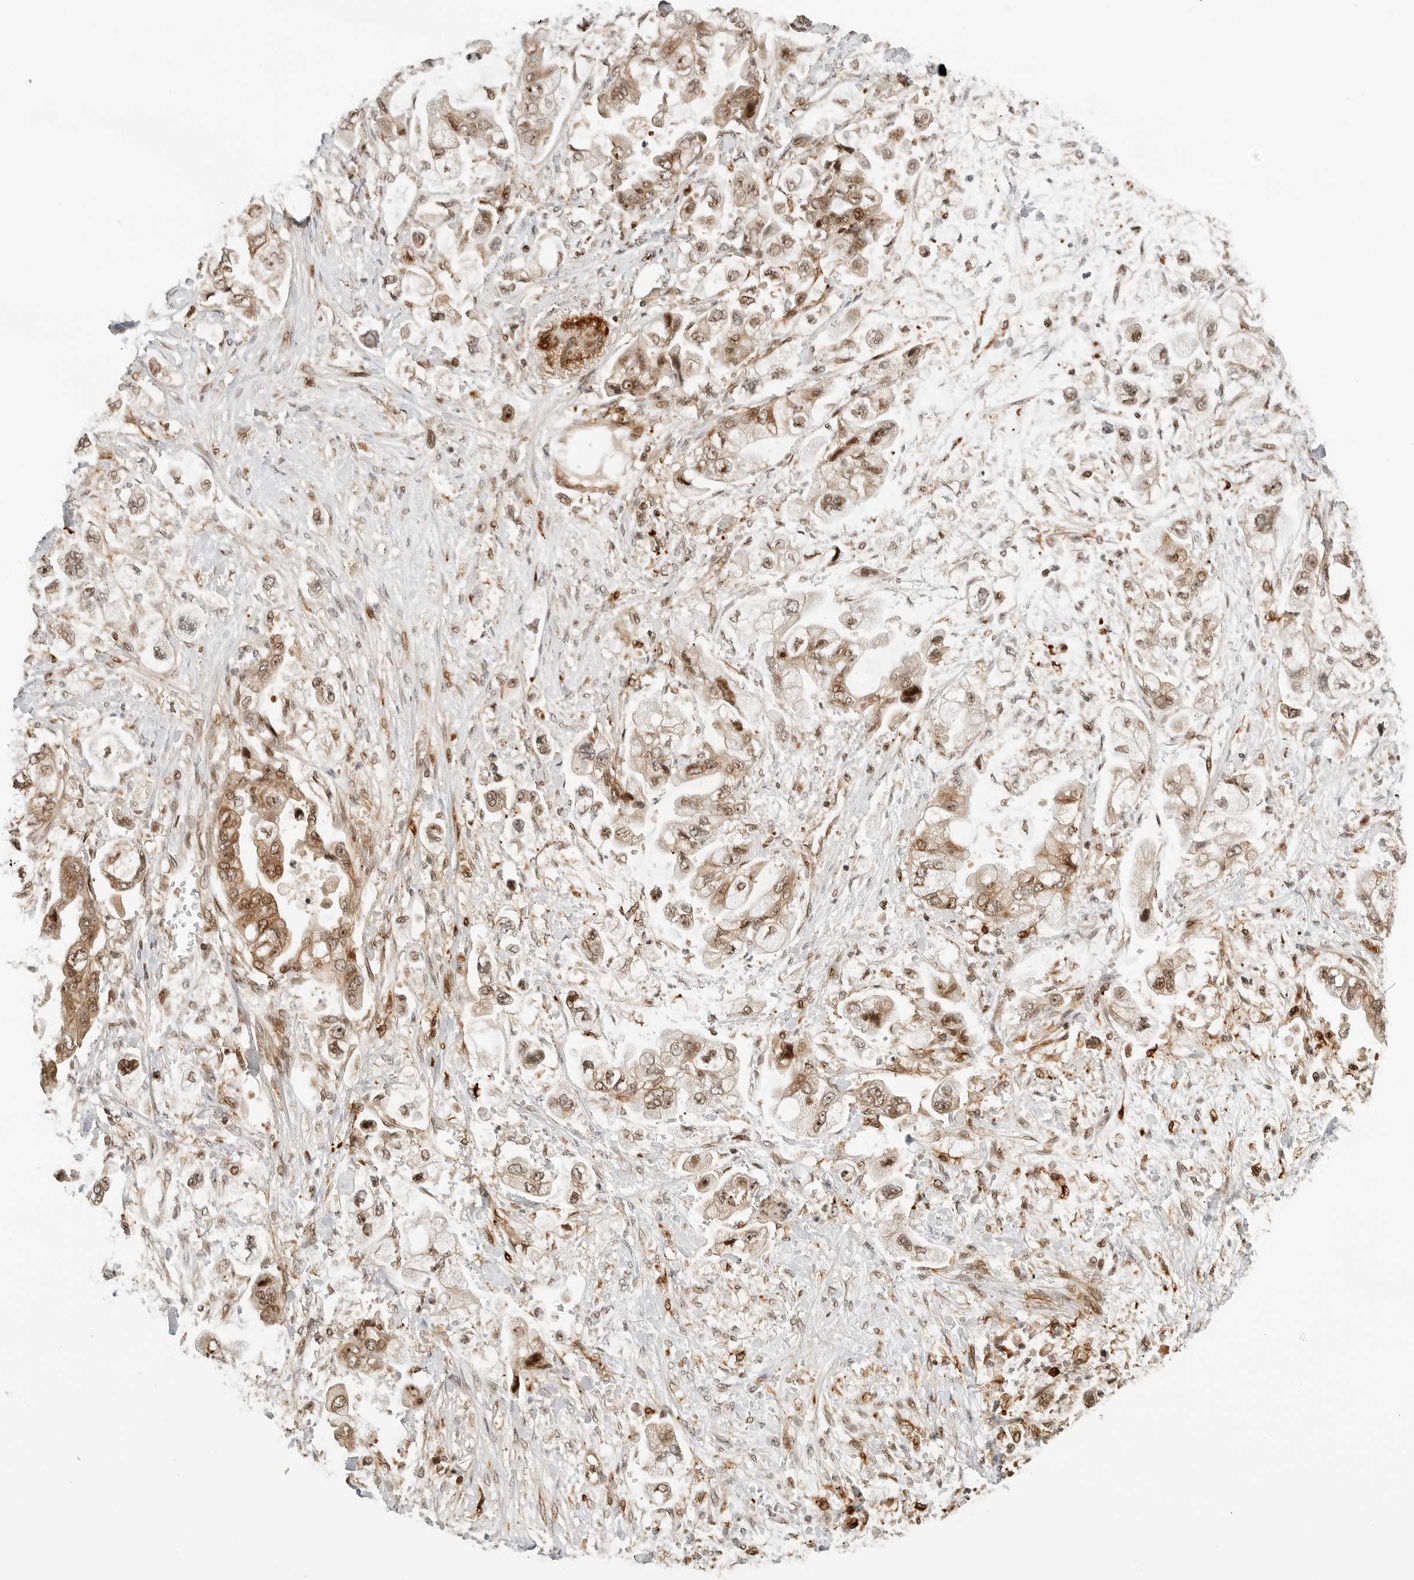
{"staining": {"intensity": "moderate", "quantity": ">75%", "location": "cytoplasmic/membranous,nuclear"}, "tissue": "stomach cancer", "cell_type": "Tumor cells", "image_type": "cancer", "snomed": [{"axis": "morphology", "description": "Adenocarcinoma, NOS"}, {"axis": "topography", "description": "Stomach"}], "caption": "The image demonstrates staining of stomach cancer, revealing moderate cytoplasmic/membranous and nuclear protein staining (brown color) within tumor cells.", "gene": "GEM", "patient": {"sex": "male", "age": 62}}